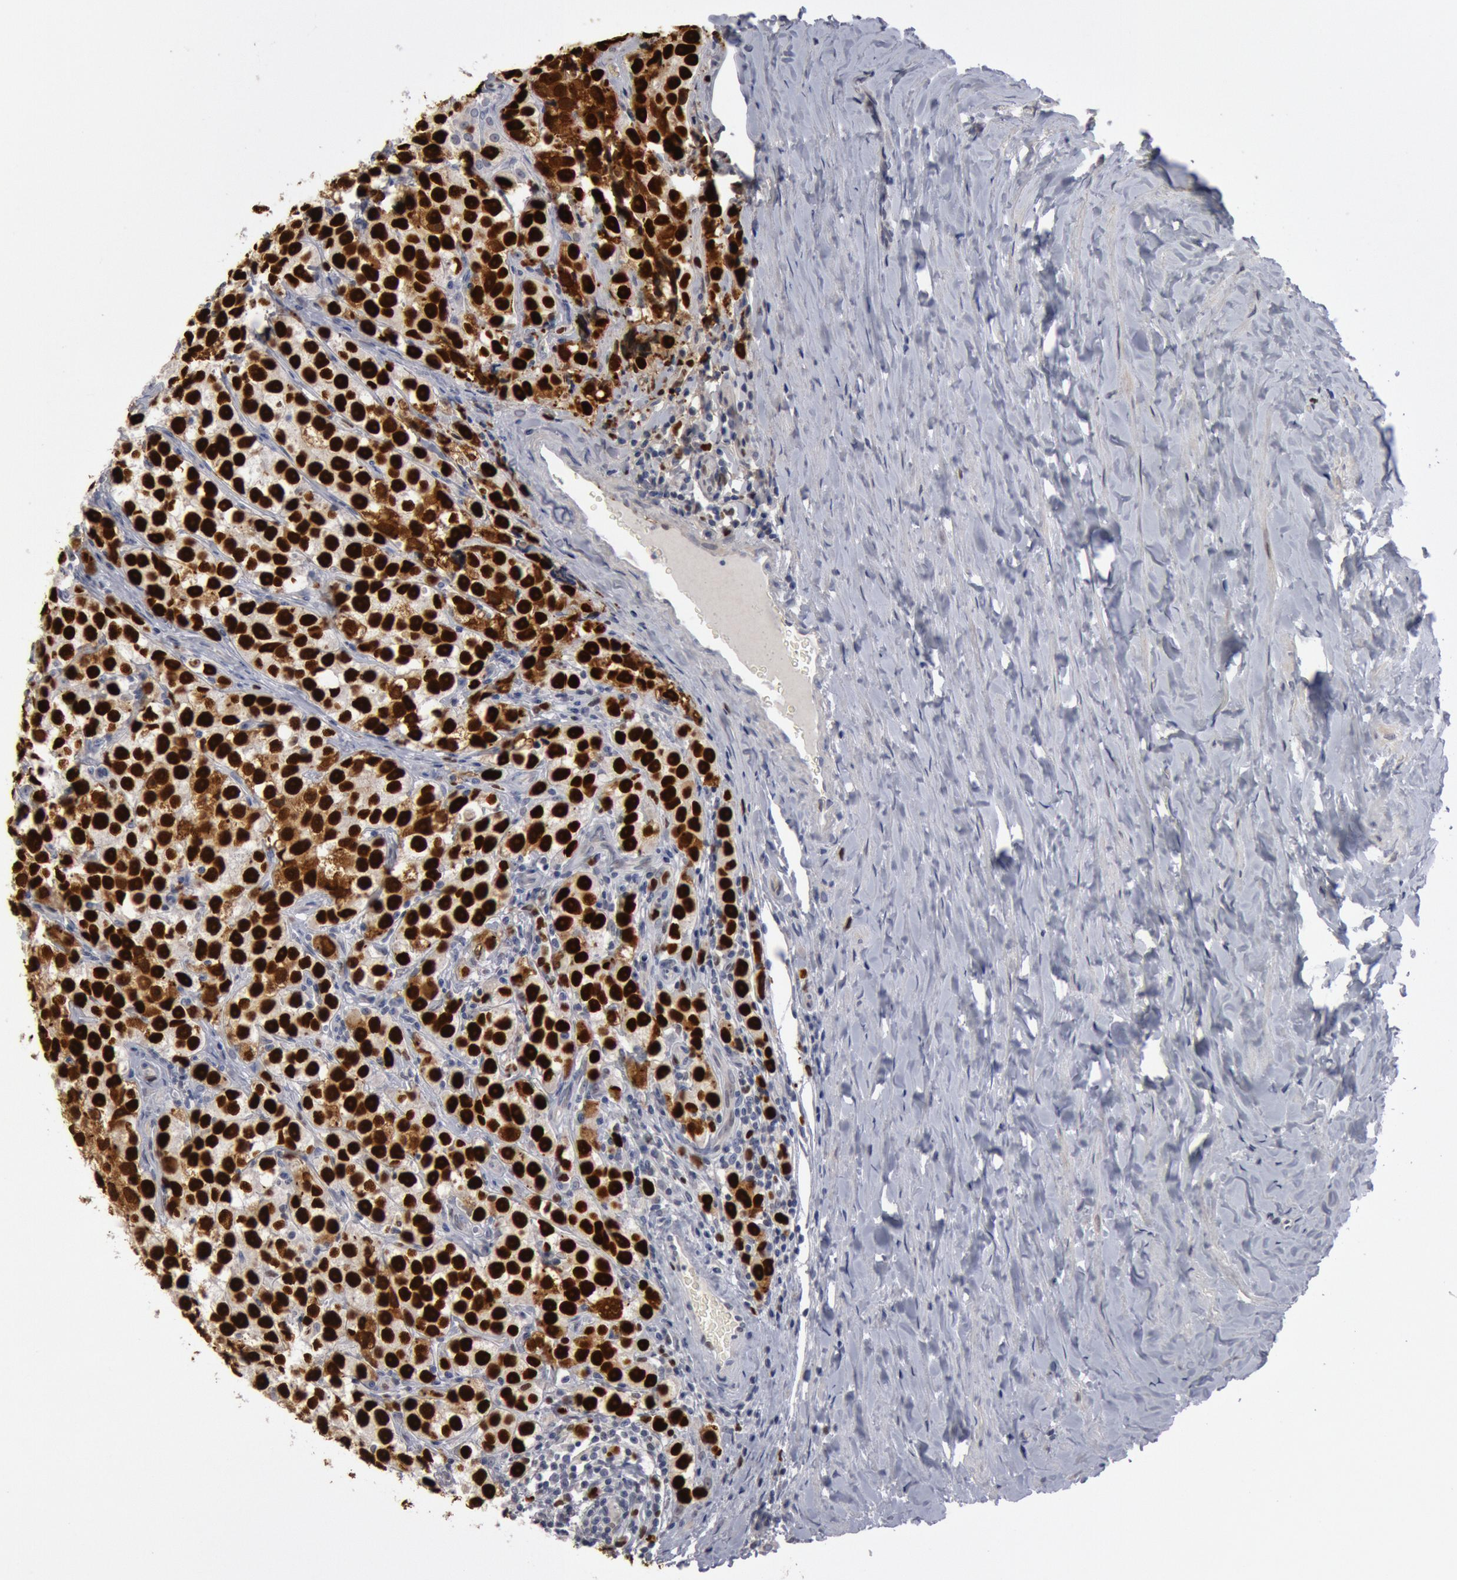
{"staining": {"intensity": "strong", "quantity": ">75%", "location": "nuclear"}, "tissue": "testis cancer", "cell_type": "Tumor cells", "image_type": "cancer", "snomed": [{"axis": "morphology", "description": "Seminoma, NOS"}, {"axis": "topography", "description": "Testis"}], "caption": "The micrograph reveals immunohistochemical staining of testis seminoma. There is strong nuclear expression is present in about >75% of tumor cells.", "gene": "WDHD1", "patient": {"sex": "male", "age": 32}}